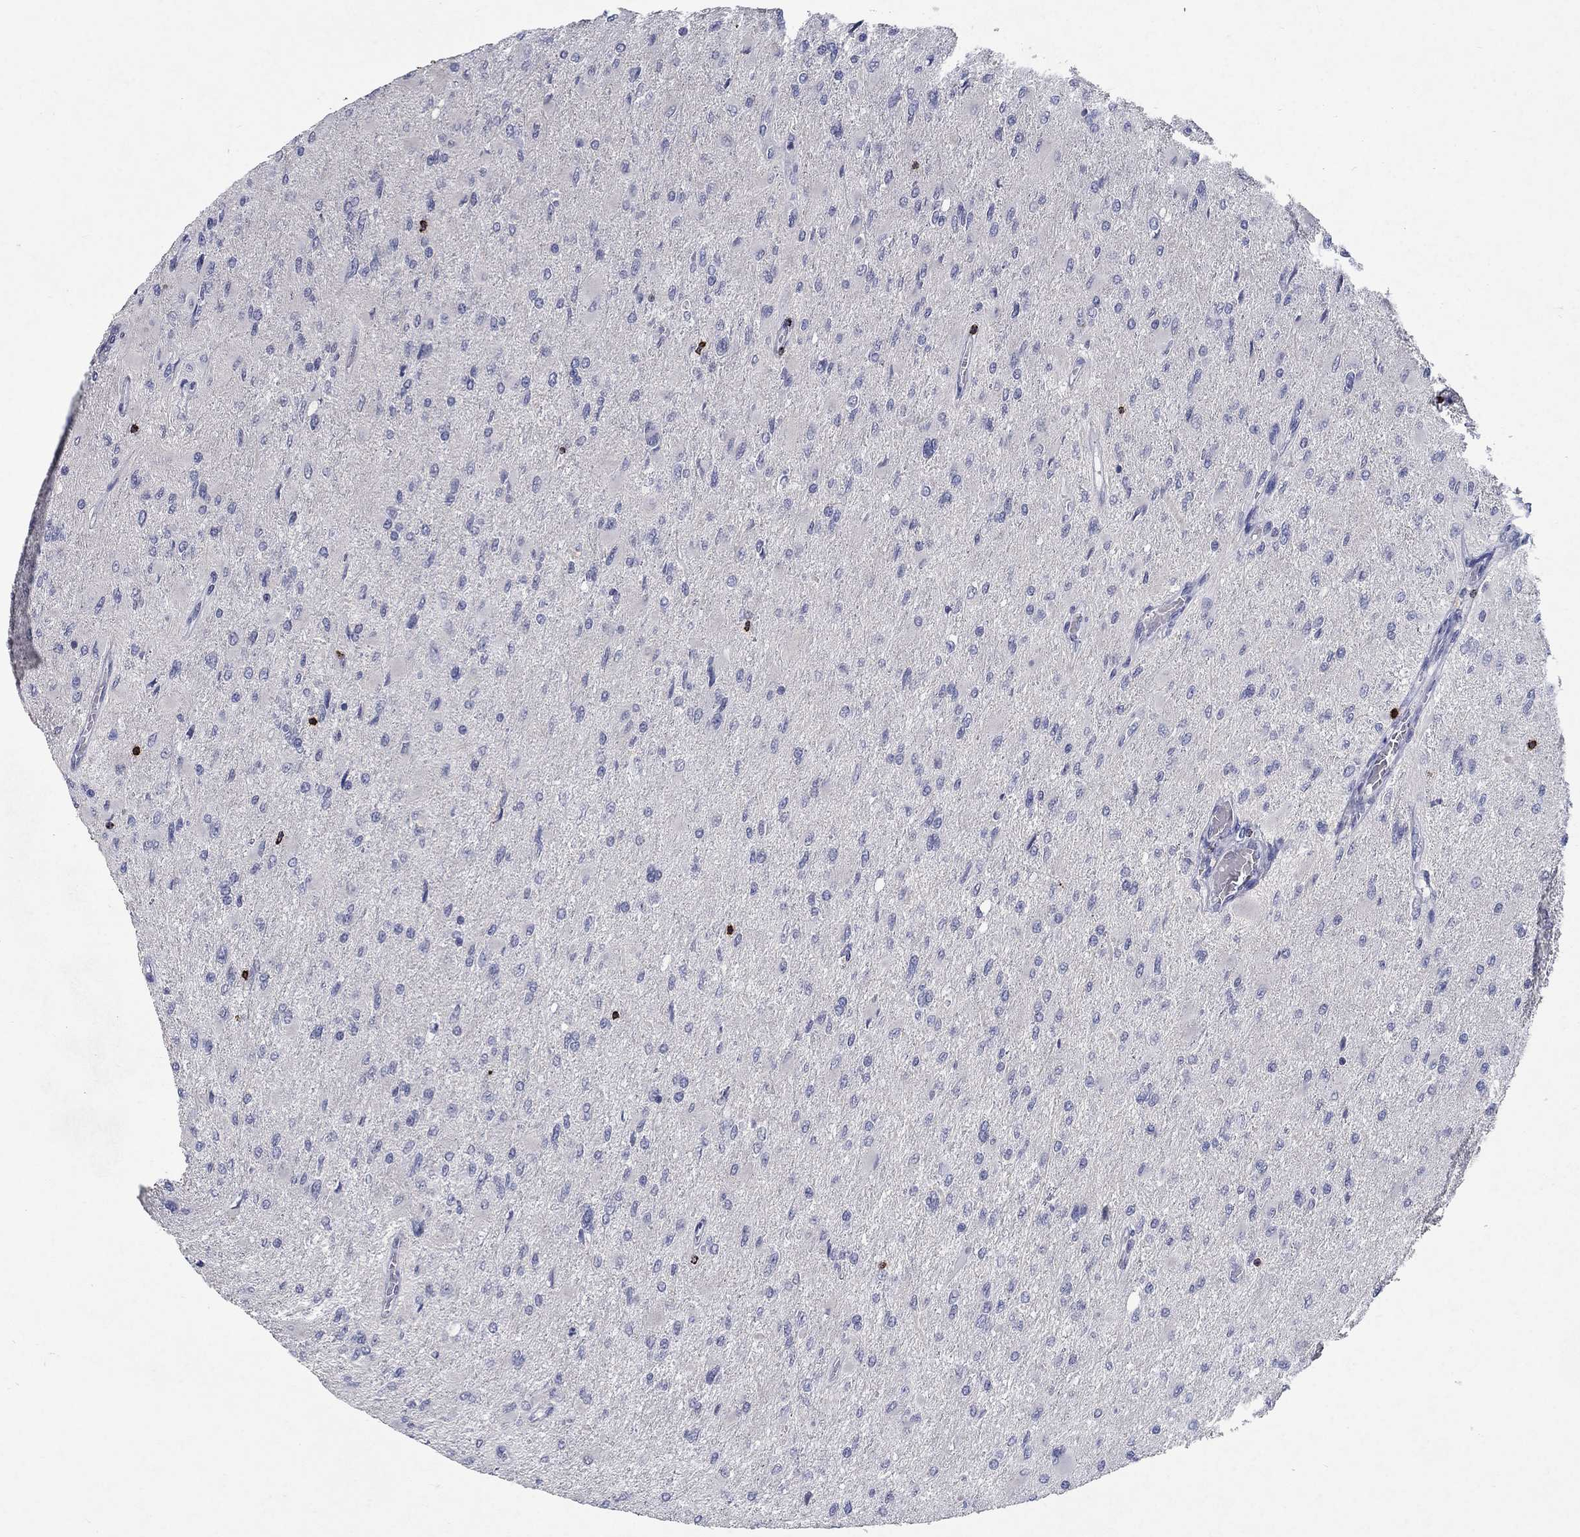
{"staining": {"intensity": "negative", "quantity": "none", "location": "none"}, "tissue": "glioma", "cell_type": "Tumor cells", "image_type": "cancer", "snomed": [{"axis": "morphology", "description": "Glioma, malignant, High grade"}, {"axis": "topography", "description": "Cerebral cortex"}], "caption": "Tumor cells show no significant protein positivity in high-grade glioma (malignant). (DAB immunohistochemistry (IHC) with hematoxylin counter stain).", "gene": "GZMA", "patient": {"sex": "female", "age": 36}}